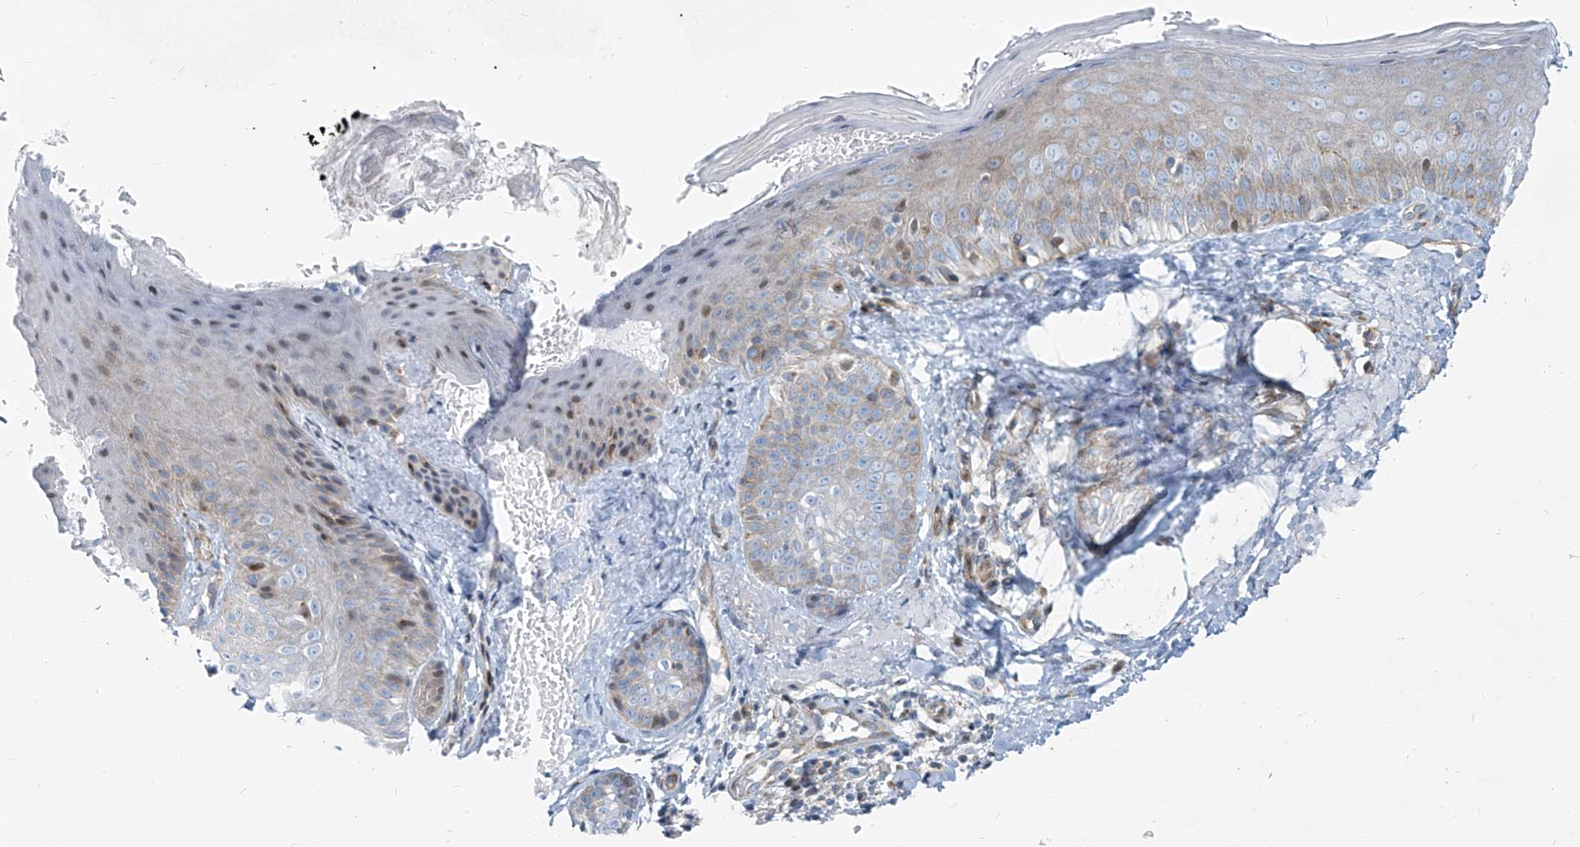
{"staining": {"intensity": "negative", "quantity": "none", "location": "none"}, "tissue": "skin", "cell_type": "Fibroblasts", "image_type": "normal", "snomed": [{"axis": "morphology", "description": "Normal tissue, NOS"}, {"axis": "topography", "description": "Skin"}], "caption": "This histopathology image is of benign skin stained with IHC to label a protein in brown with the nuclei are counter-stained blue. There is no positivity in fibroblasts. (DAB IHC with hematoxylin counter stain).", "gene": "HIC2", "patient": {"sex": "male", "age": 57}}